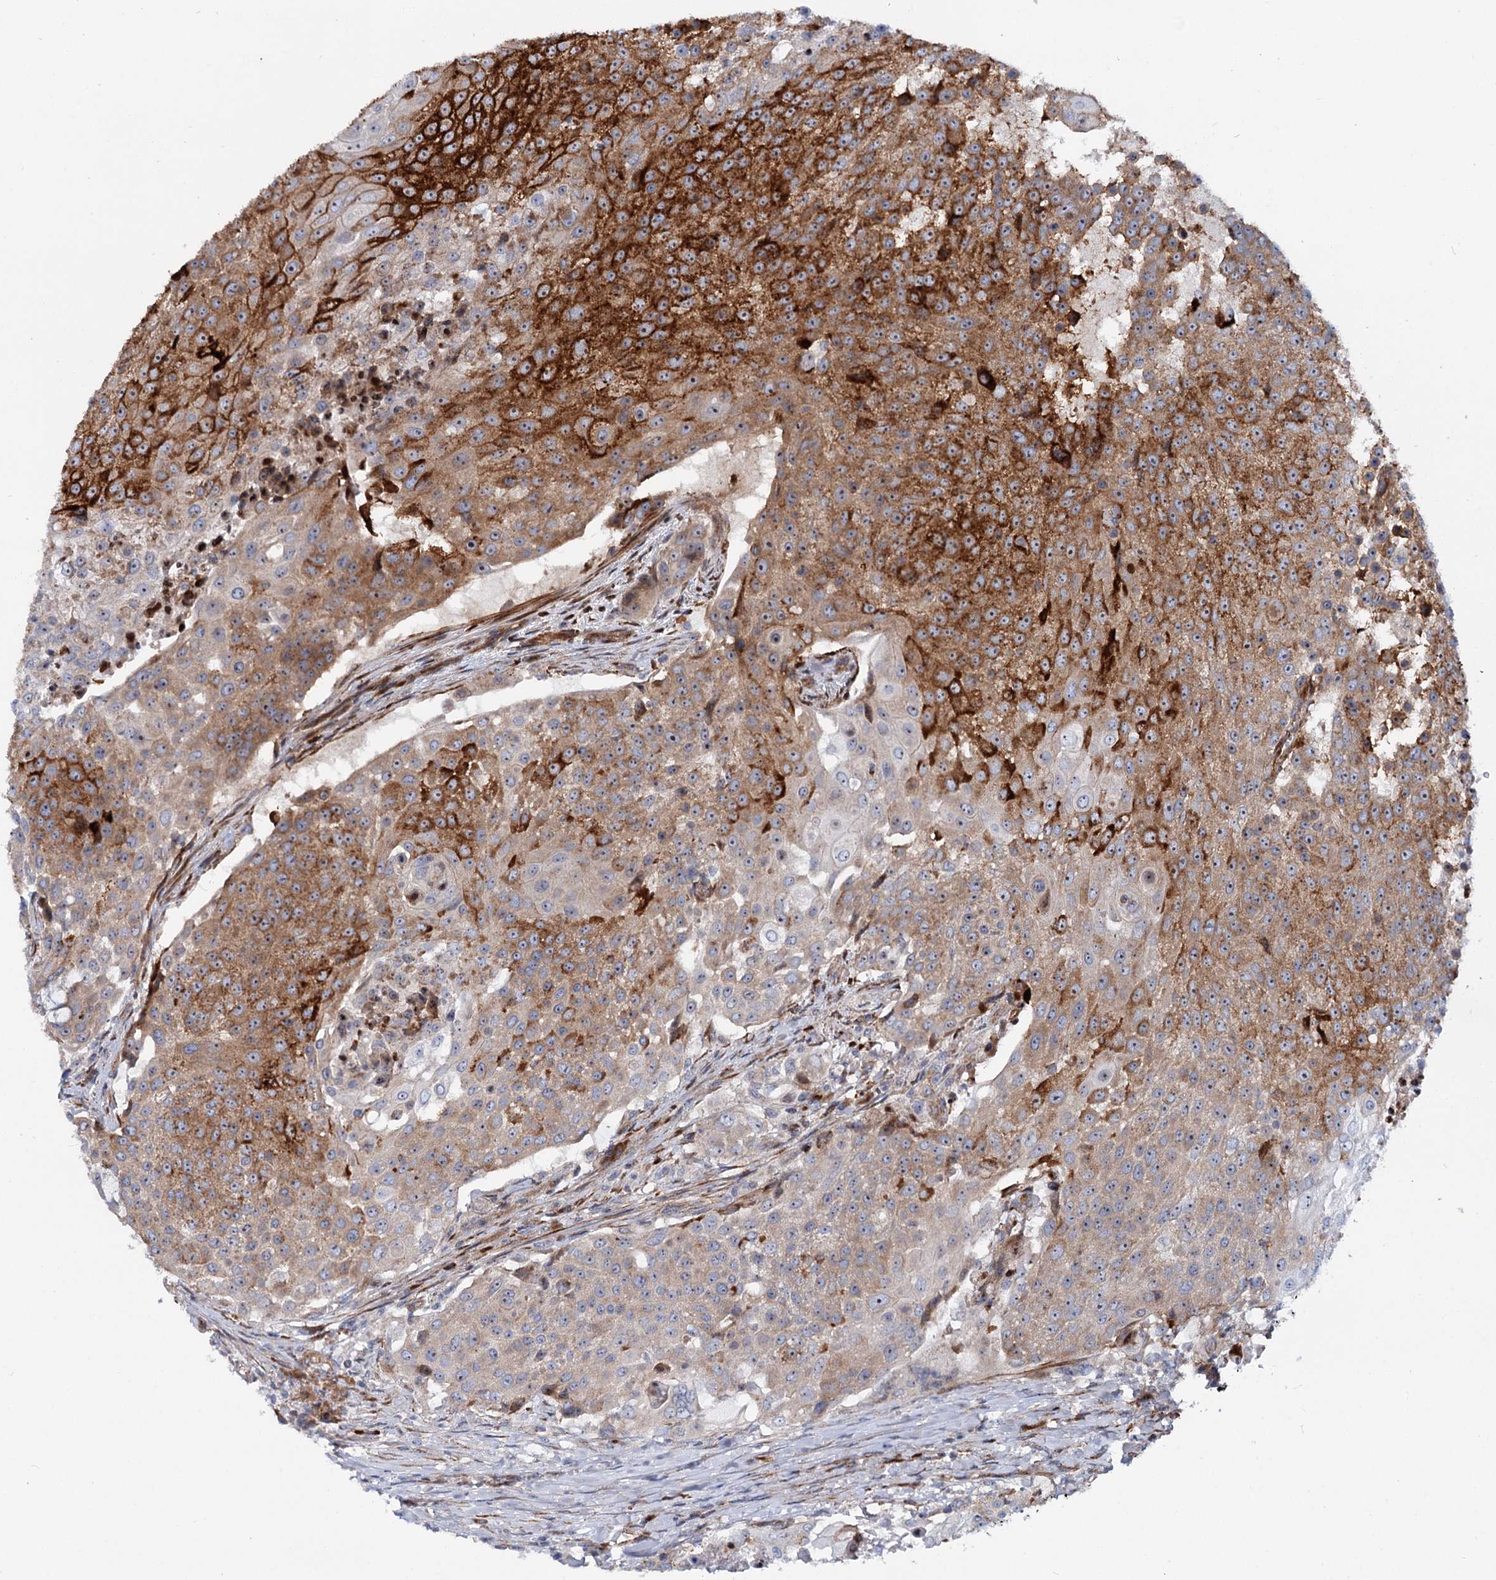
{"staining": {"intensity": "strong", "quantity": "25%-75%", "location": "cytoplasmic/membranous,nuclear"}, "tissue": "urothelial cancer", "cell_type": "Tumor cells", "image_type": "cancer", "snomed": [{"axis": "morphology", "description": "Urothelial carcinoma, High grade"}, {"axis": "topography", "description": "Urinary bladder"}], "caption": "Protein staining exhibits strong cytoplasmic/membranous and nuclear staining in about 25%-75% of tumor cells in high-grade urothelial carcinoma.", "gene": "THAP9", "patient": {"sex": "female", "age": 63}}